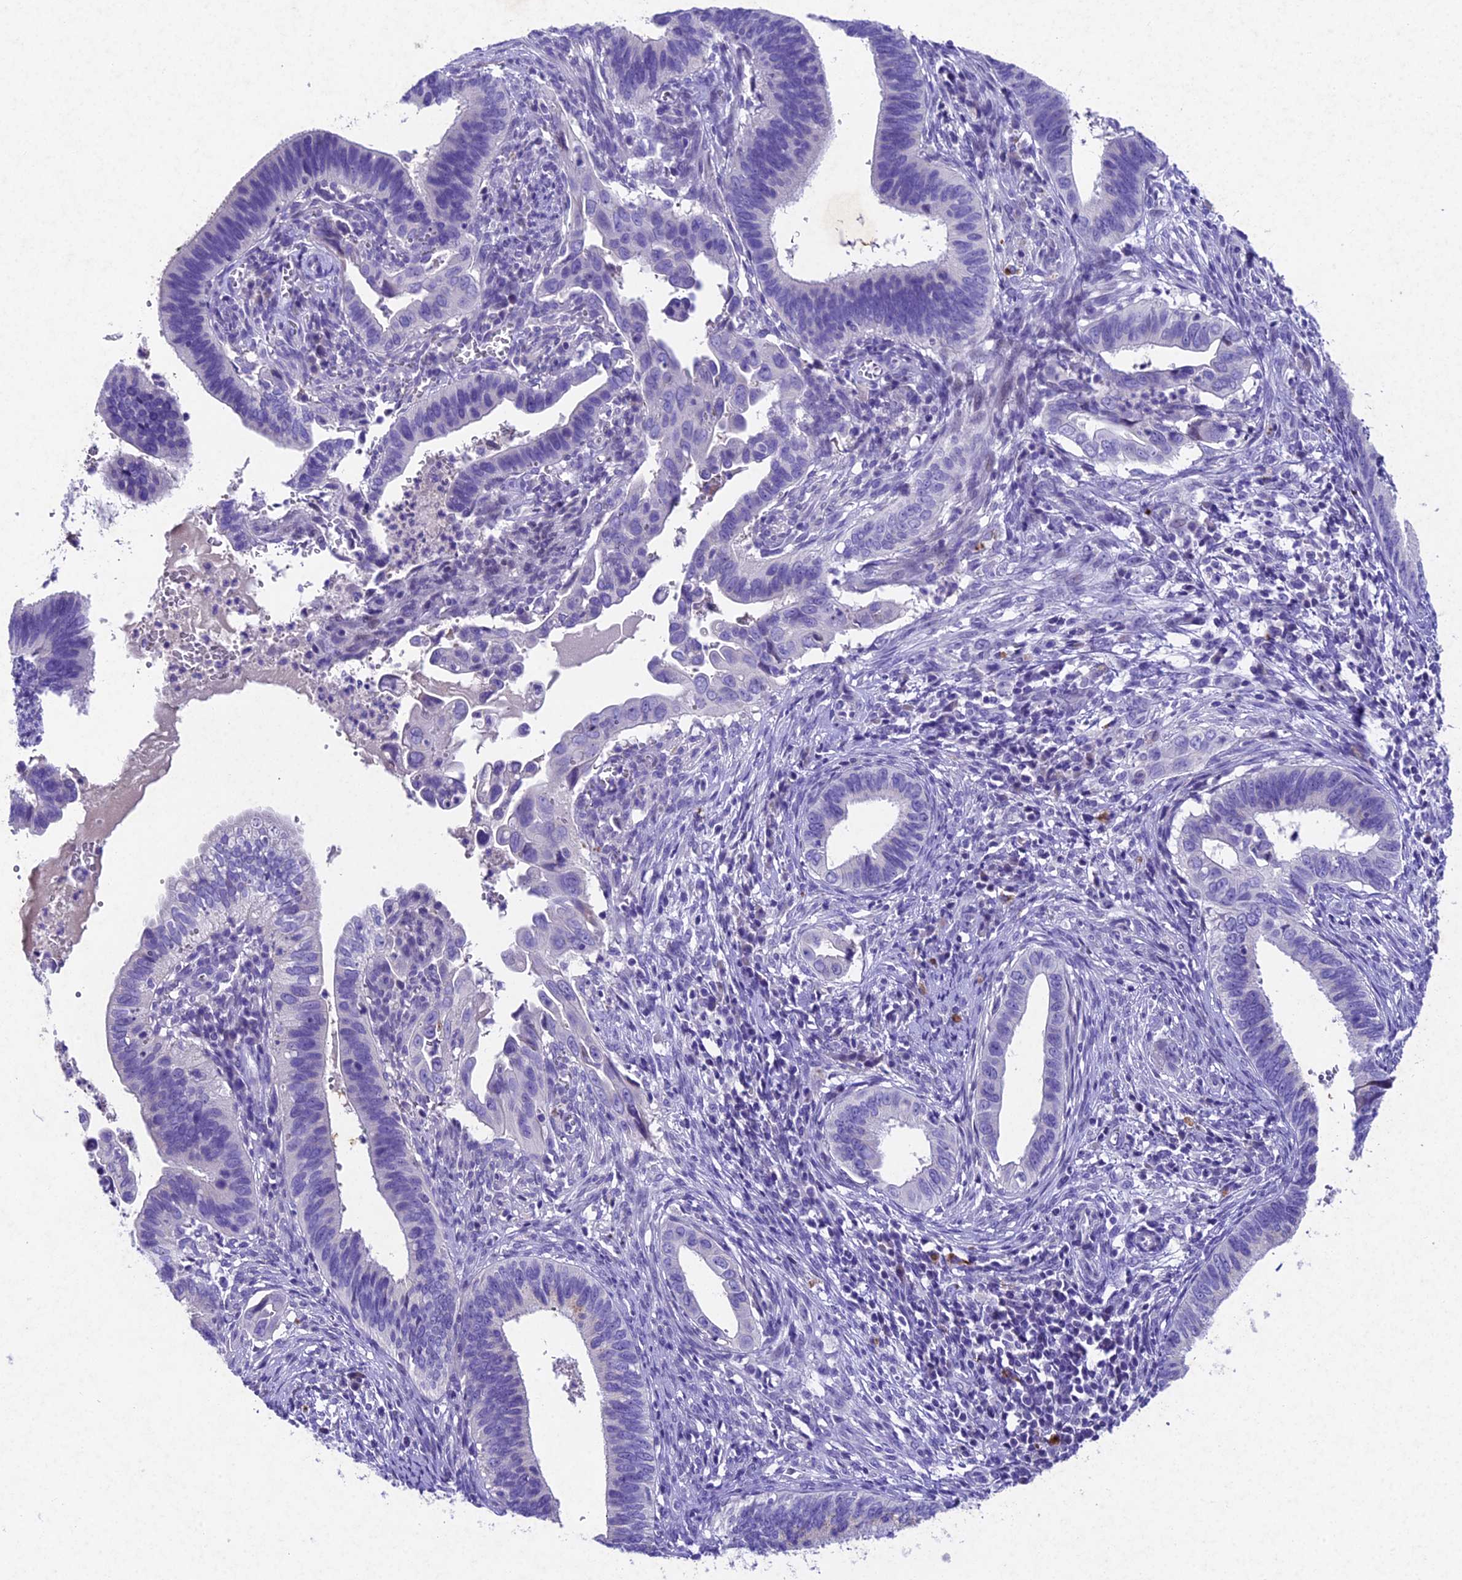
{"staining": {"intensity": "negative", "quantity": "none", "location": "none"}, "tissue": "cervical cancer", "cell_type": "Tumor cells", "image_type": "cancer", "snomed": [{"axis": "morphology", "description": "Adenocarcinoma, NOS"}, {"axis": "topography", "description": "Cervix"}], "caption": "Tumor cells show no significant protein positivity in cervical cancer (adenocarcinoma).", "gene": "IFT140", "patient": {"sex": "female", "age": 42}}